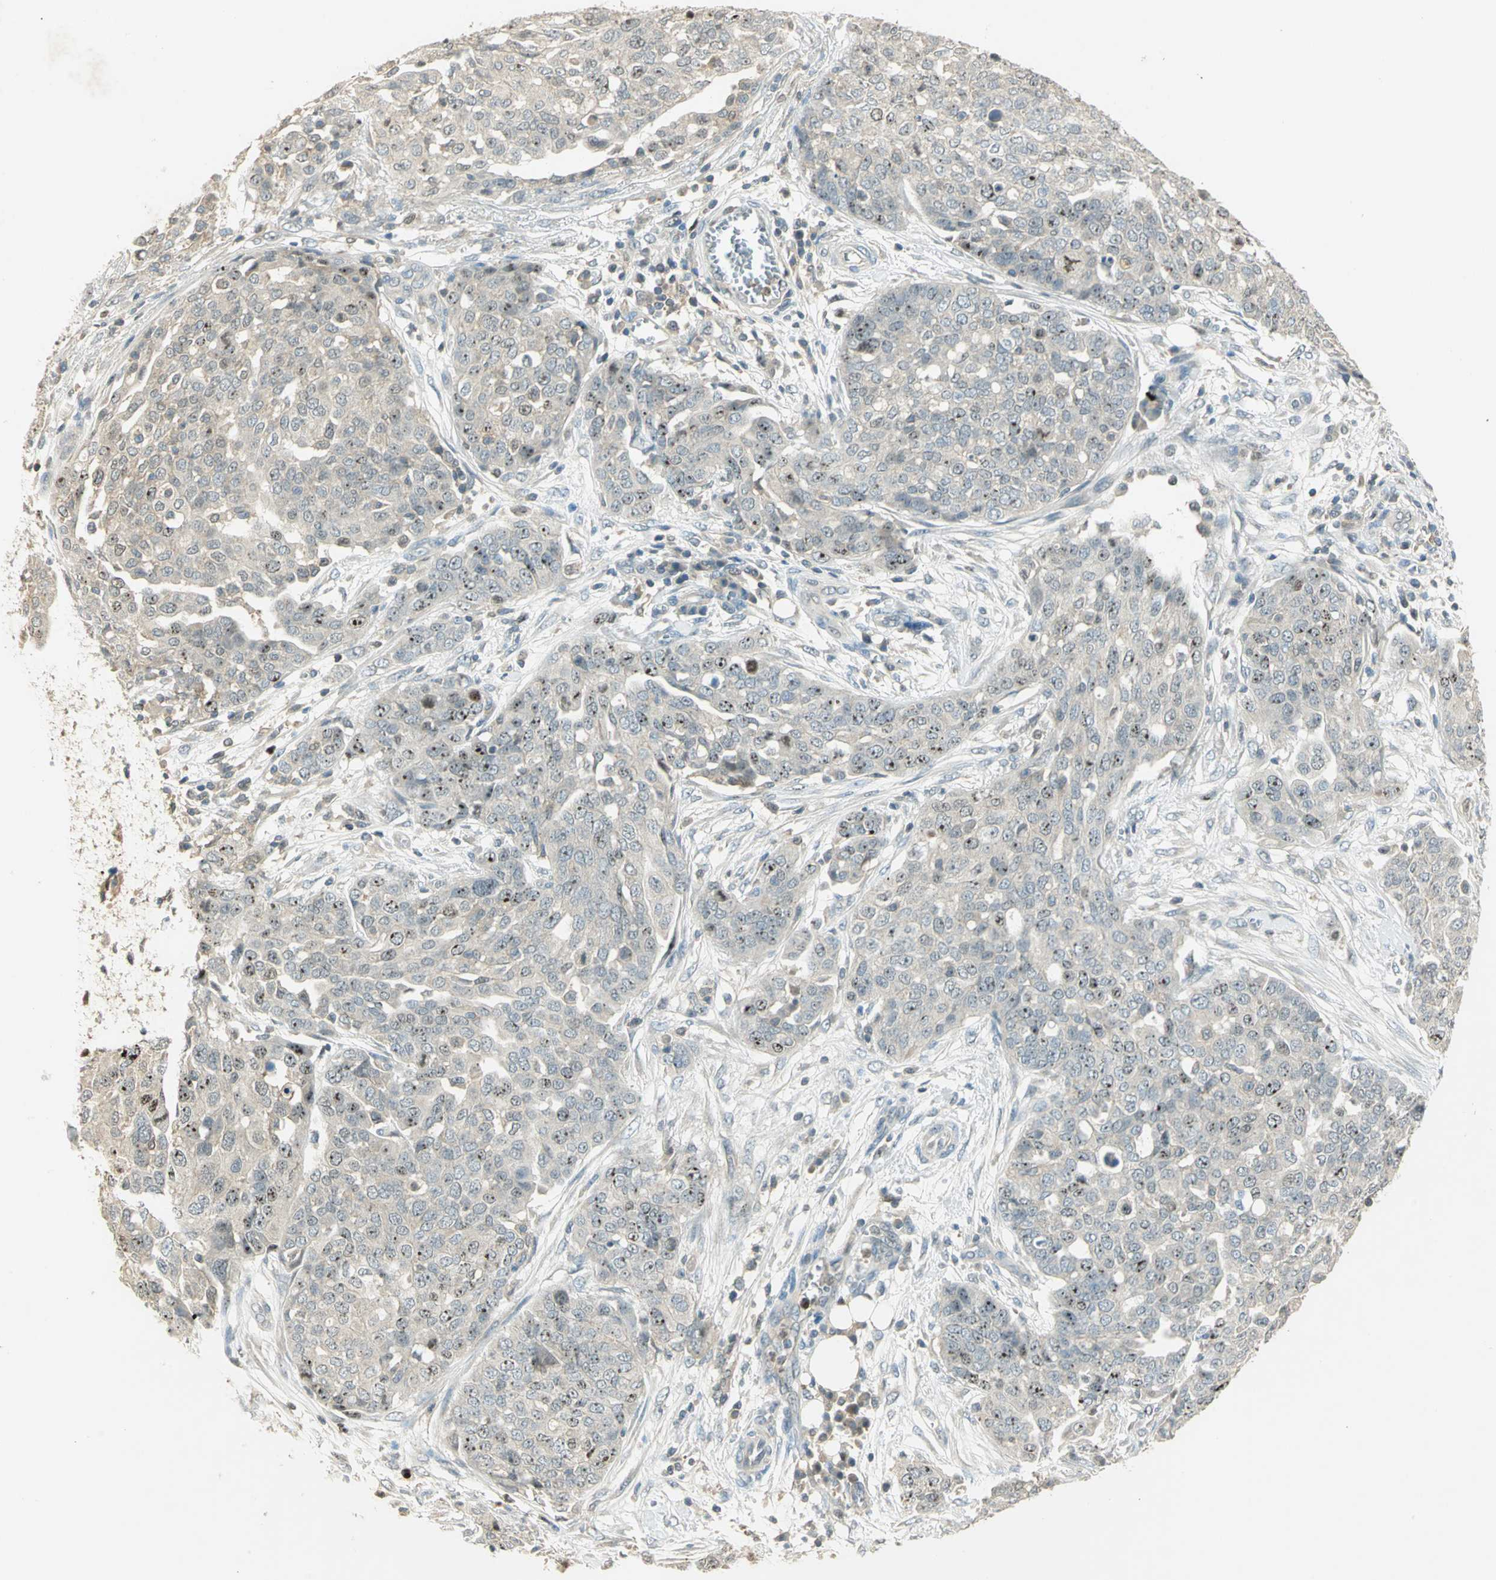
{"staining": {"intensity": "moderate", "quantity": "25%-75%", "location": "nuclear"}, "tissue": "ovarian cancer", "cell_type": "Tumor cells", "image_type": "cancer", "snomed": [{"axis": "morphology", "description": "Cystadenocarcinoma, serous, NOS"}, {"axis": "topography", "description": "Soft tissue"}, {"axis": "topography", "description": "Ovary"}], "caption": "Tumor cells show medium levels of moderate nuclear expression in about 25%-75% of cells in serous cystadenocarcinoma (ovarian).", "gene": "BIRC2", "patient": {"sex": "female", "age": 57}}